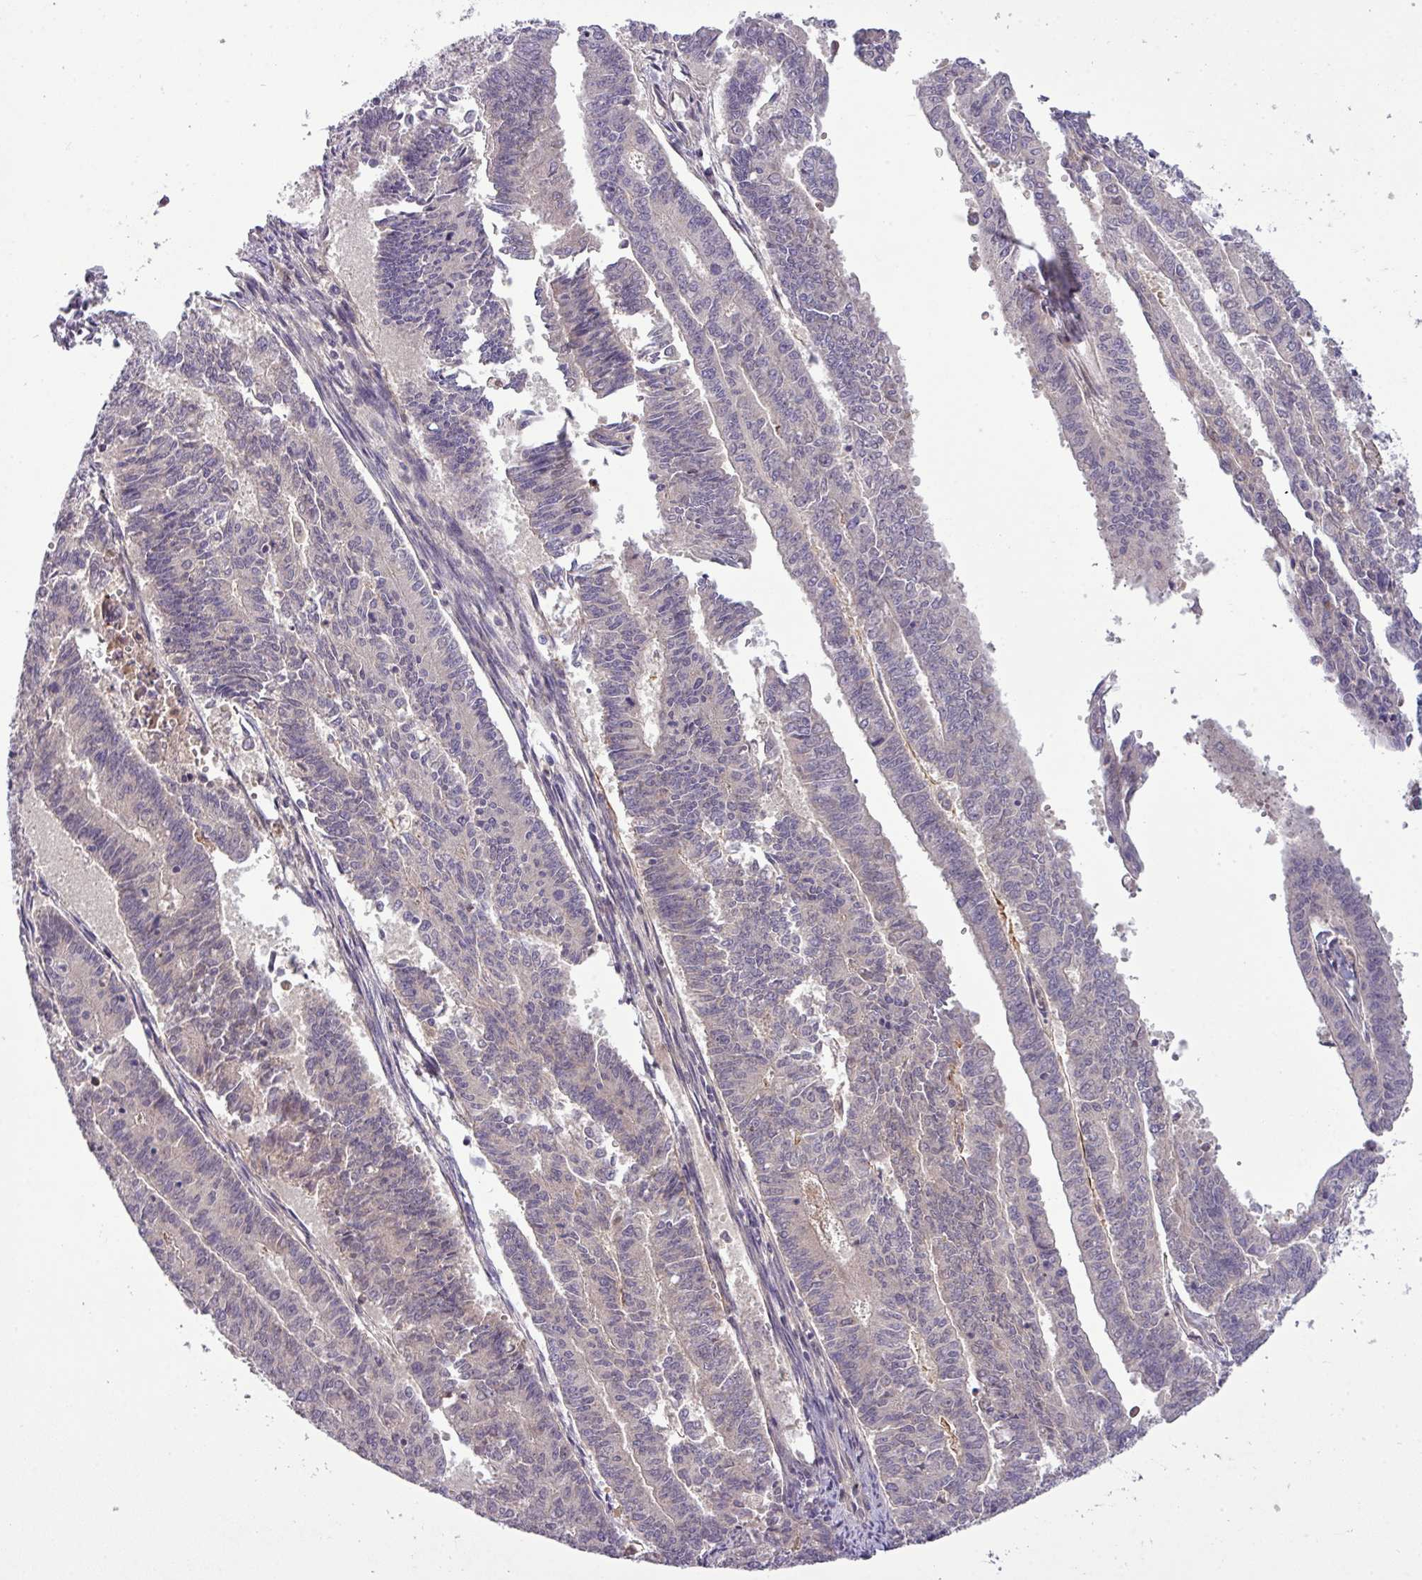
{"staining": {"intensity": "negative", "quantity": "none", "location": "none"}, "tissue": "endometrial cancer", "cell_type": "Tumor cells", "image_type": "cancer", "snomed": [{"axis": "morphology", "description": "Adenocarcinoma, NOS"}, {"axis": "topography", "description": "Endometrium"}], "caption": "Protein analysis of adenocarcinoma (endometrial) displays no significant positivity in tumor cells. (Stains: DAB immunohistochemistry (IHC) with hematoxylin counter stain, Microscopy: brightfield microscopy at high magnification).", "gene": "ZNF35", "patient": {"sex": "female", "age": 59}}